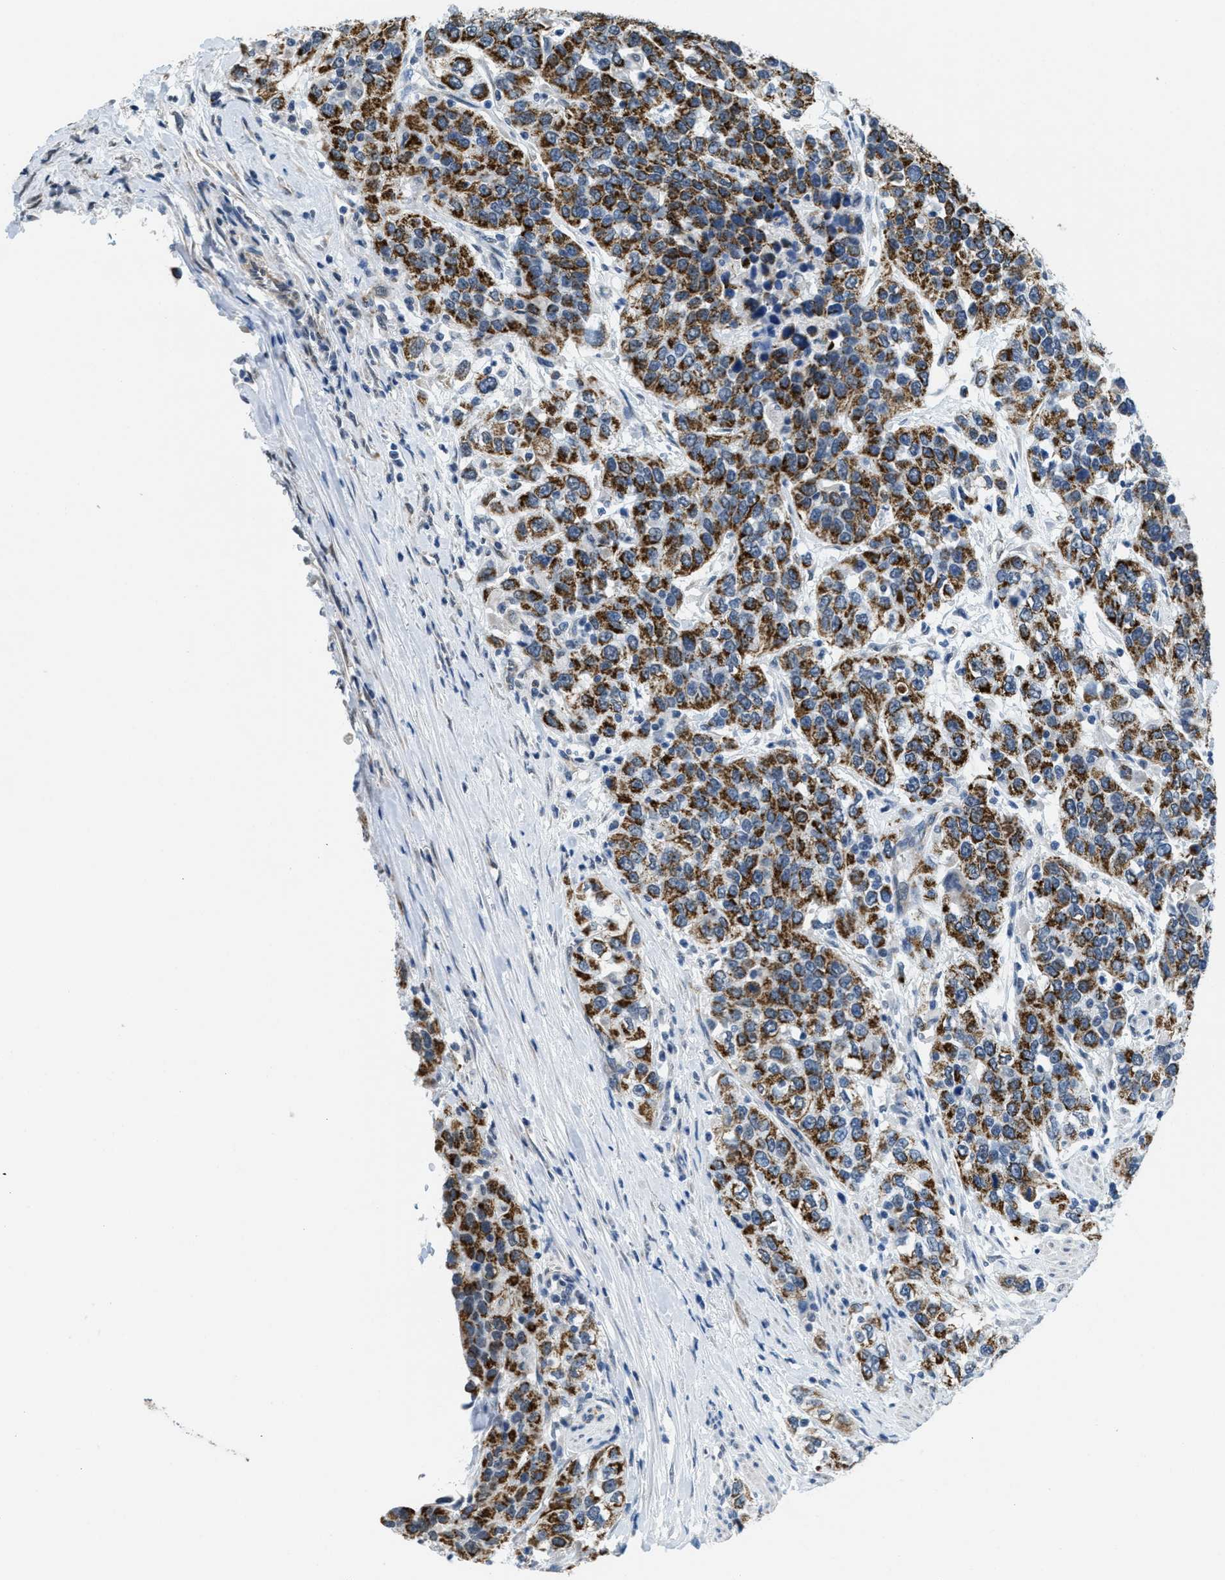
{"staining": {"intensity": "strong", "quantity": ">75%", "location": "cytoplasmic/membranous"}, "tissue": "urothelial cancer", "cell_type": "Tumor cells", "image_type": "cancer", "snomed": [{"axis": "morphology", "description": "Urothelial carcinoma, High grade"}, {"axis": "topography", "description": "Urinary bladder"}], "caption": "DAB immunohistochemical staining of human urothelial cancer shows strong cytoplasmic/membranous protein staining in about >75% of tumor cells. Using DAB (3,3'-diaminobenzidine) (brown) and hematoxylin (blue) stains, captured at high magnification using brightfield microscopy.", "gene": "TOMM70", "patient": {"sex": "female", "age": 80}}